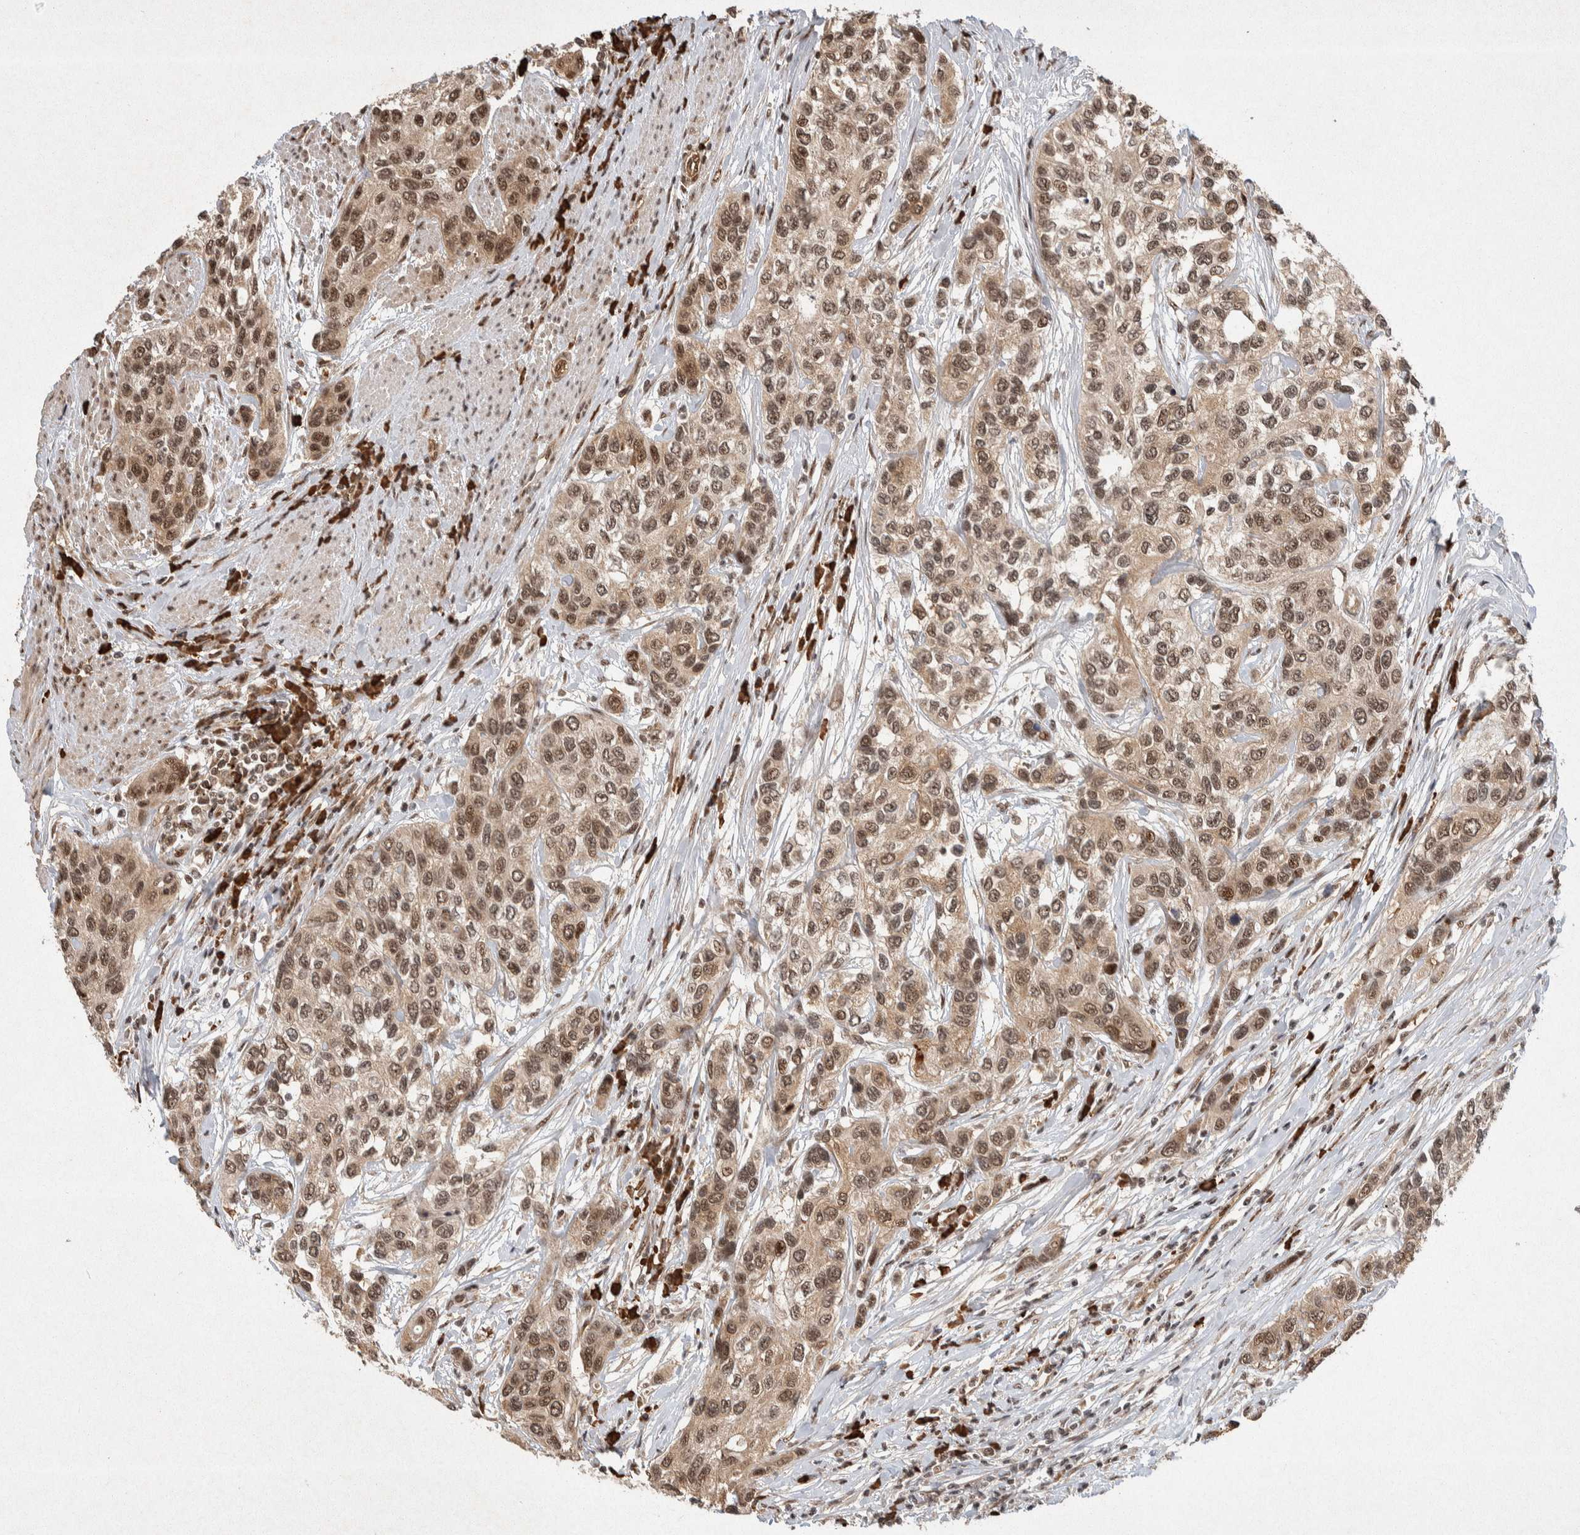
{"staining": {"intensity": "moderate", "quantity": ">75%", "location": "cytoplasmic/membranous,nuclear"}, "tissue": "urothelial cancer", "cell_type": "Tumor cells", "image_type": "cancer", "snomed": [{"axis": "morphology", "description": "Urothelial carcinoma, High grade"}, {"axis": "topography", "description": "Urinary bladder"}], "caption": "Protein analysis of urothelial cancer tissue shows moderate cytoplasmic/membranous and nuclear staining in about >75% of tumor cells.", "gene": "TOR1B", "patient": {"sex": "female", "age": 56}}